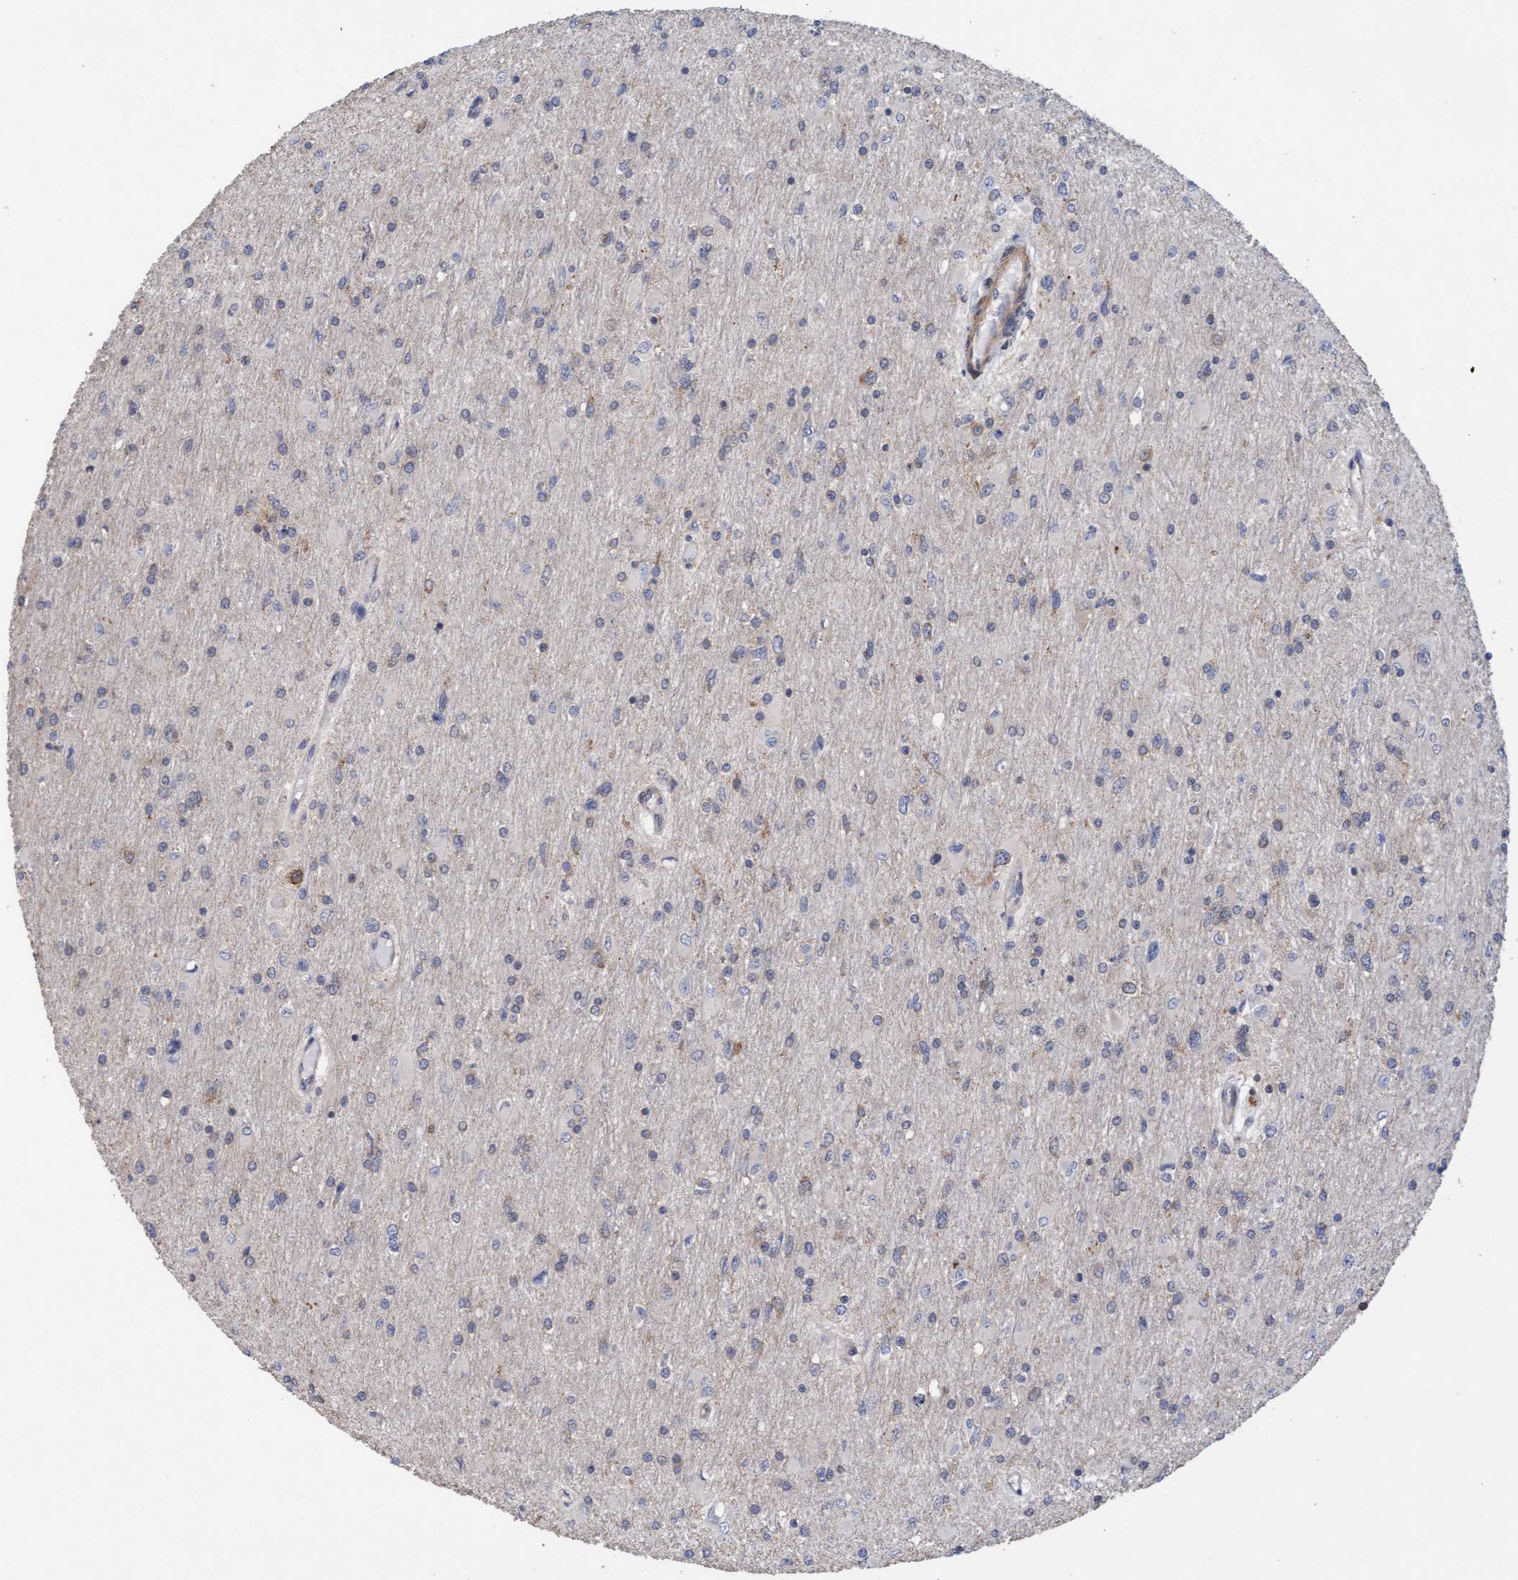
{"staining": {"intensity": "weak", "quantity": "25%-75%", "location": "cytoplasmic/membranous"}, "tissue": "glioma", "cell_type": "Tumor cells", "image_type": "cancer", "snomed": [{"axis": "morphology", "description": "Glioma, malignant, High grade"}, {"axis": "topography", "description": "Cerebral cortex"}], "caption": "Immunohistochemistry image of glioma stained for a protein (brown), which reveals low levels of weak cytoplasmic/membranous staining in approximately 25%-75% of tumor cells.", "gene": "FXR2", "patient": {"sex": "female", "age": 36}}